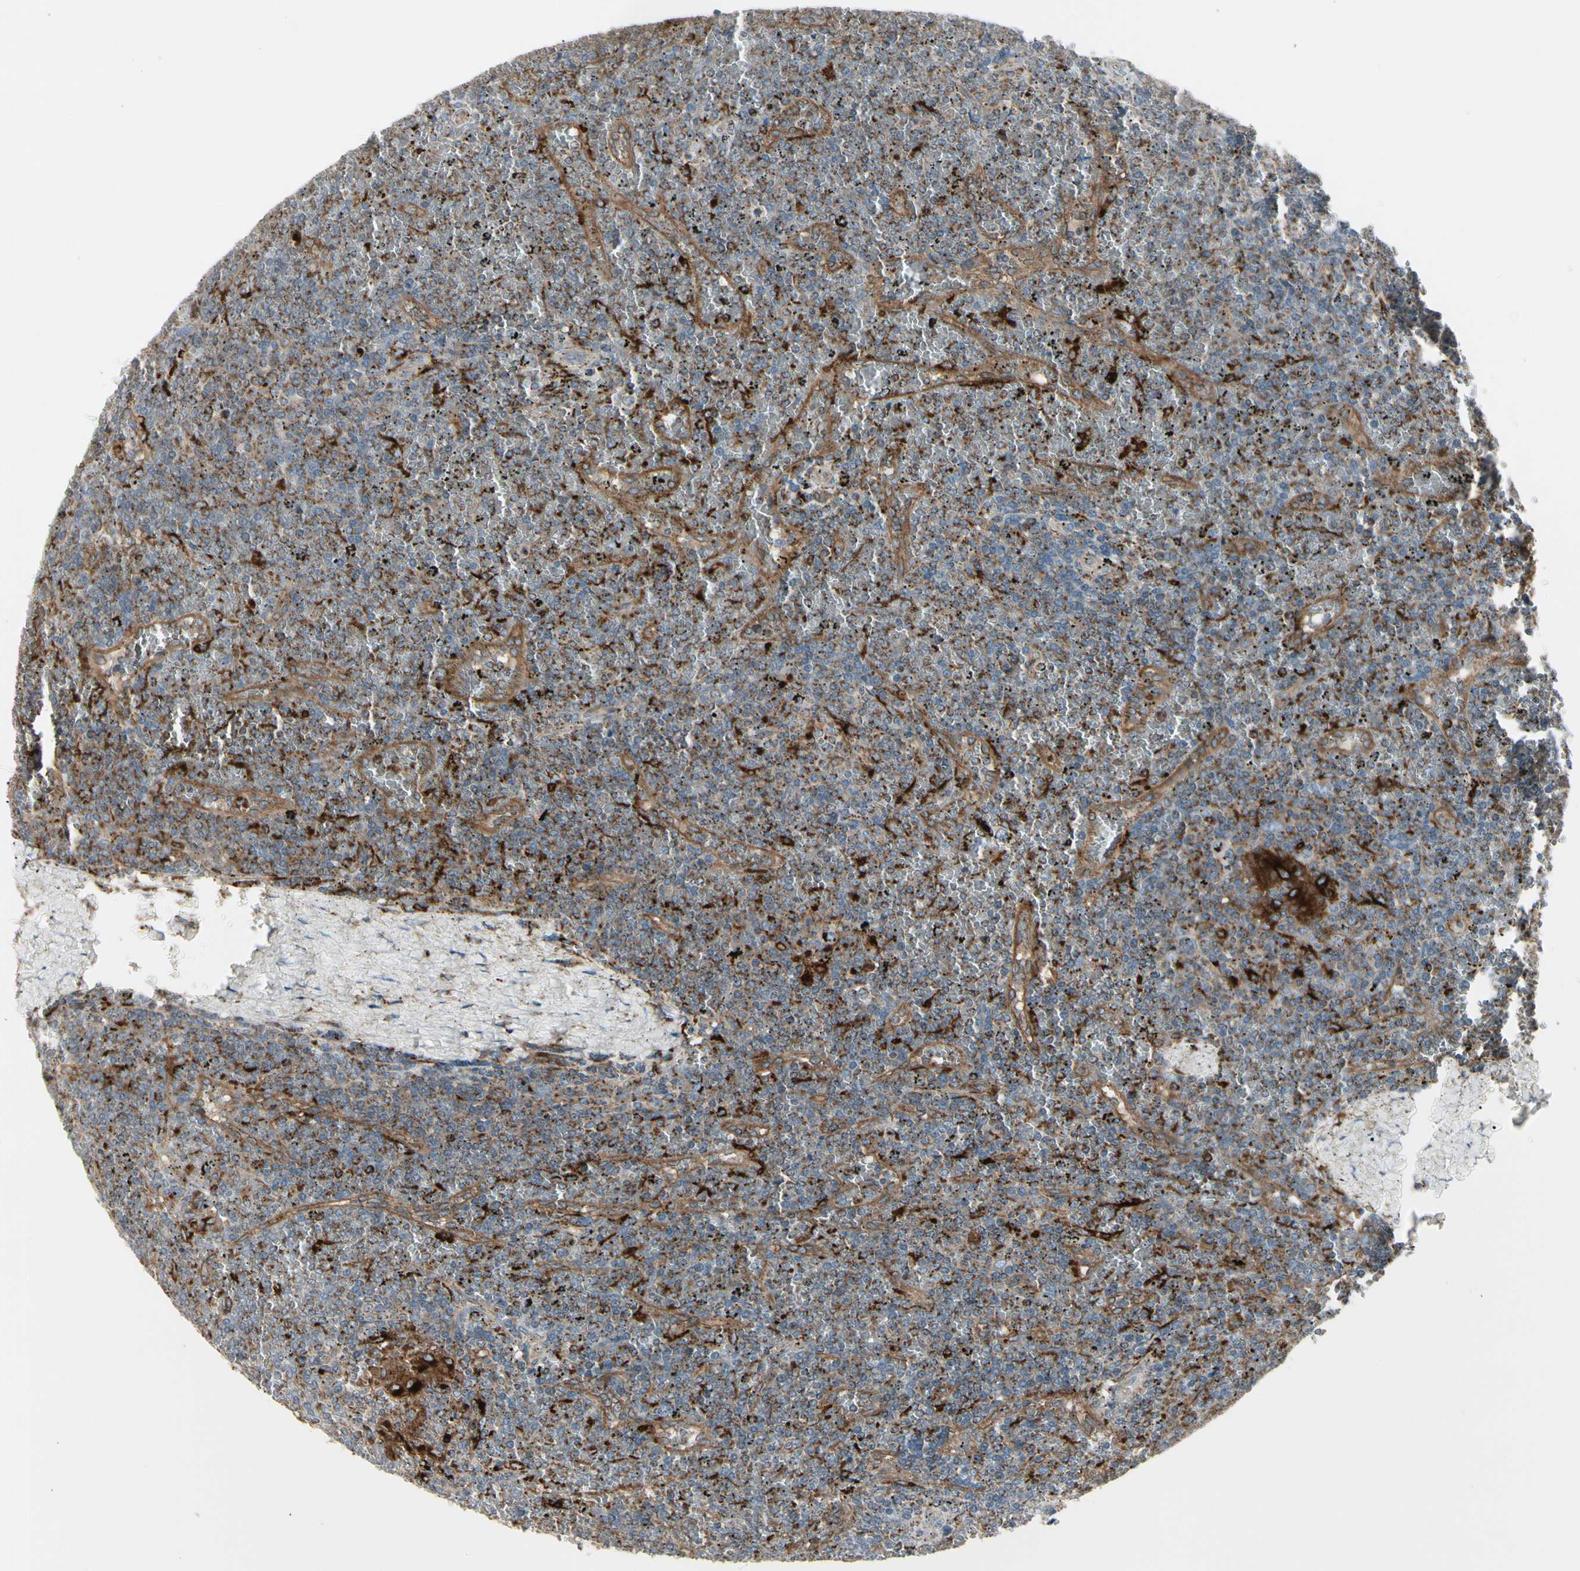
{"staining": {"intensity": "strong", "quantity": "<25%", "location": "cytoplasmic/membranous"}, "tissue": "lymphoma", "cell_type": "Tumor cells", "image_type": "cancer", "snomed": [{"axis": "morphology", "description": "Malignant lymphoma, non-Hodgkin's type, Low grade"}, {"axis": "topography", "description": "Spleen"}], "caption": "Immunohistochemical staining of human lymphoma displays medium levels of strong cytoplasmic/membranous staining in about <25% of tumor cells. (DAB (3,3'-diaminobenzidine) = brown stain, brightfield microscopy at high magnification).", "gene": "ATP6V1B2", "patient": {"sex": "female", "age": 19}}